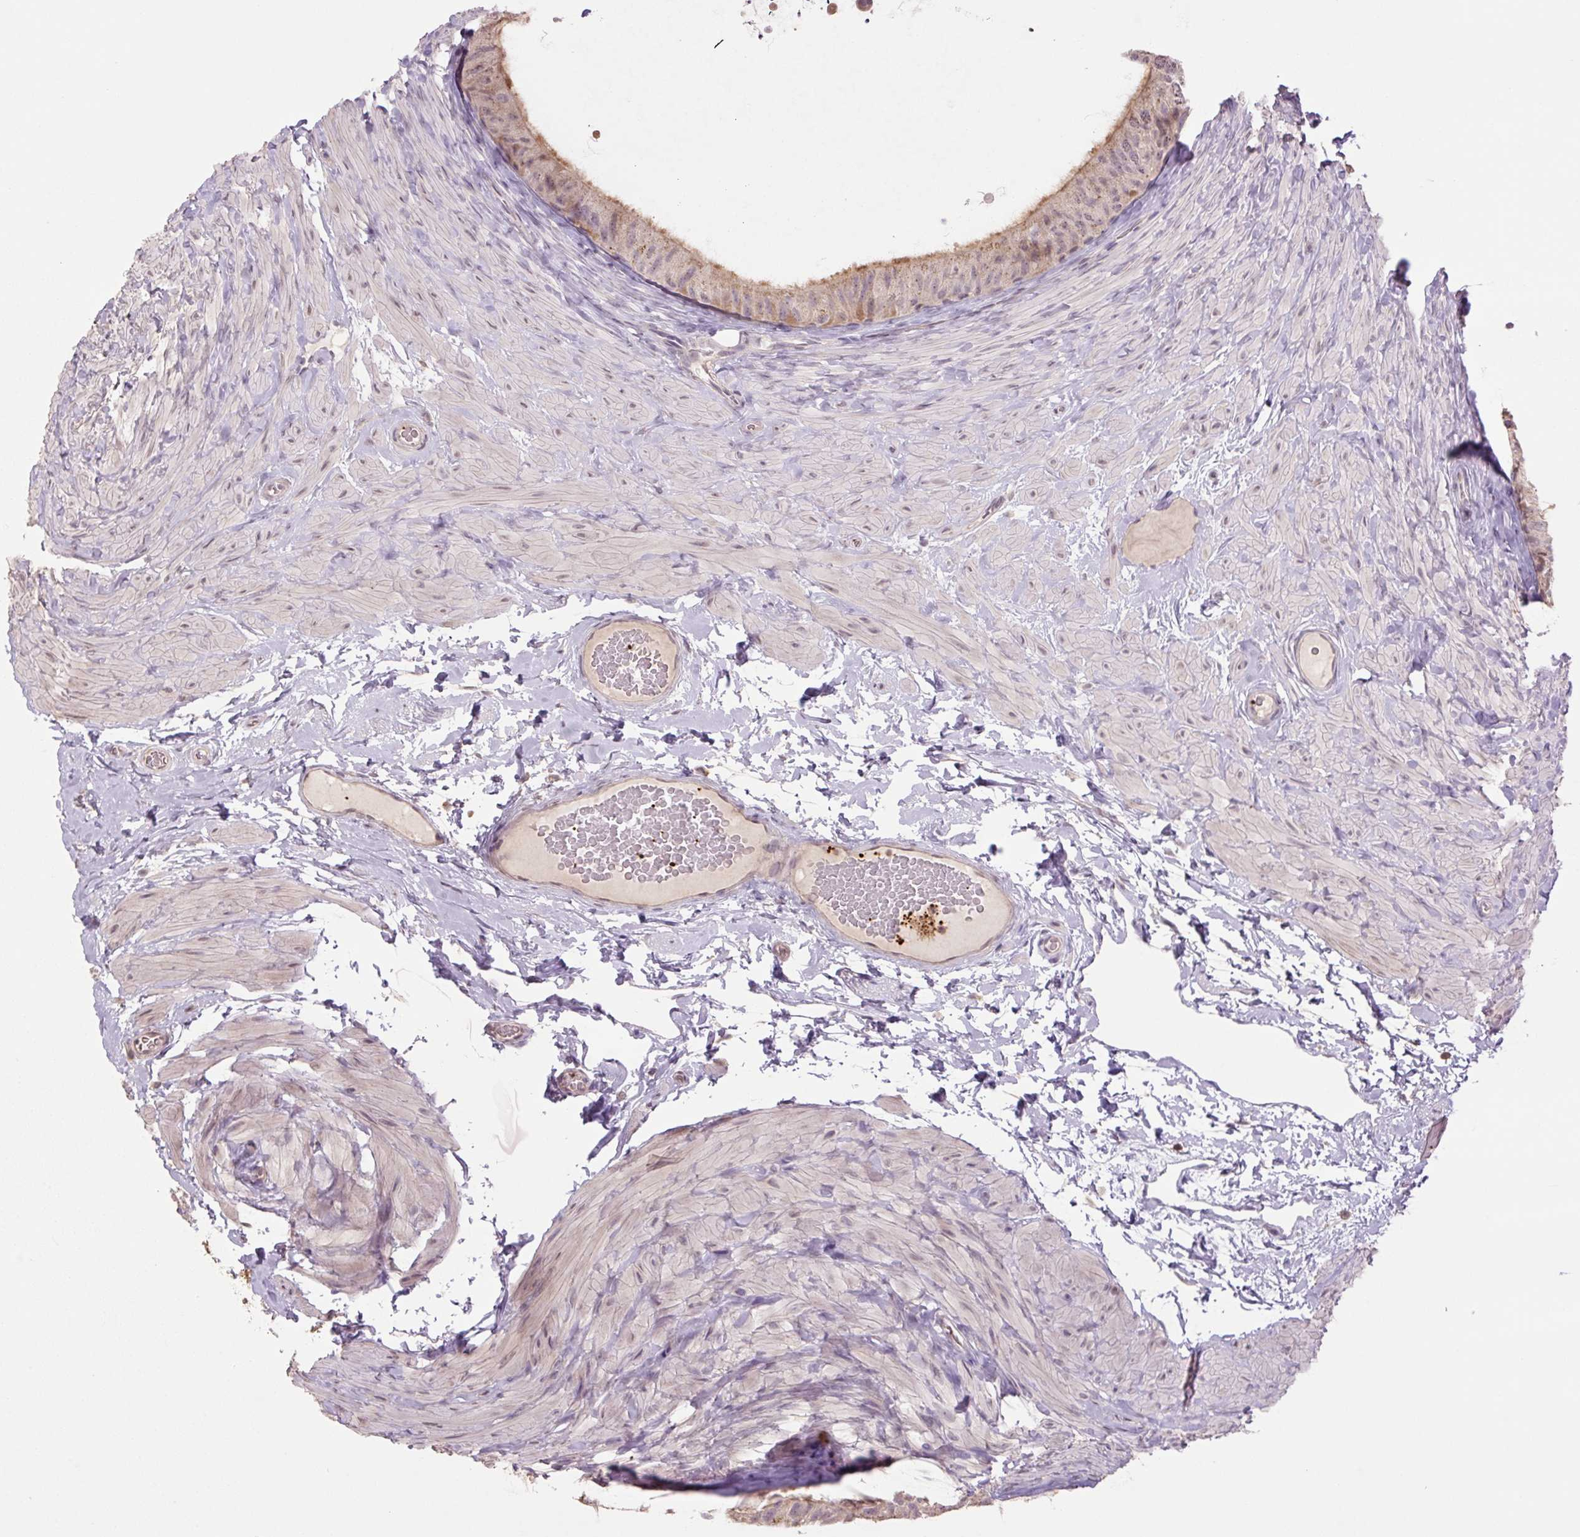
{"staining": {"intensity": "weak", "quantity": "<25%", "location": "cytoplasmic/membranous"}, "tissue": "epididymis", "cell_type": "Glandular cells", "image_type": "normal", "snomed": [{"axis": "morphology", "description": "Normal tissue, NOS"}, {"axis": "topography", "description": "Epididymis, spermatic cord, NOS"}, {"axis": "topography", "description": "Epididymis"}], "caption": "Immunohistochemistry of normal human epididymis exhibits no staining in glandular cells. (Immunohistochemistry (ihc), brightfield microscopy, high magnification).", "gene": "TMEM160", "patient": {"sex": "male", "age": 31}}